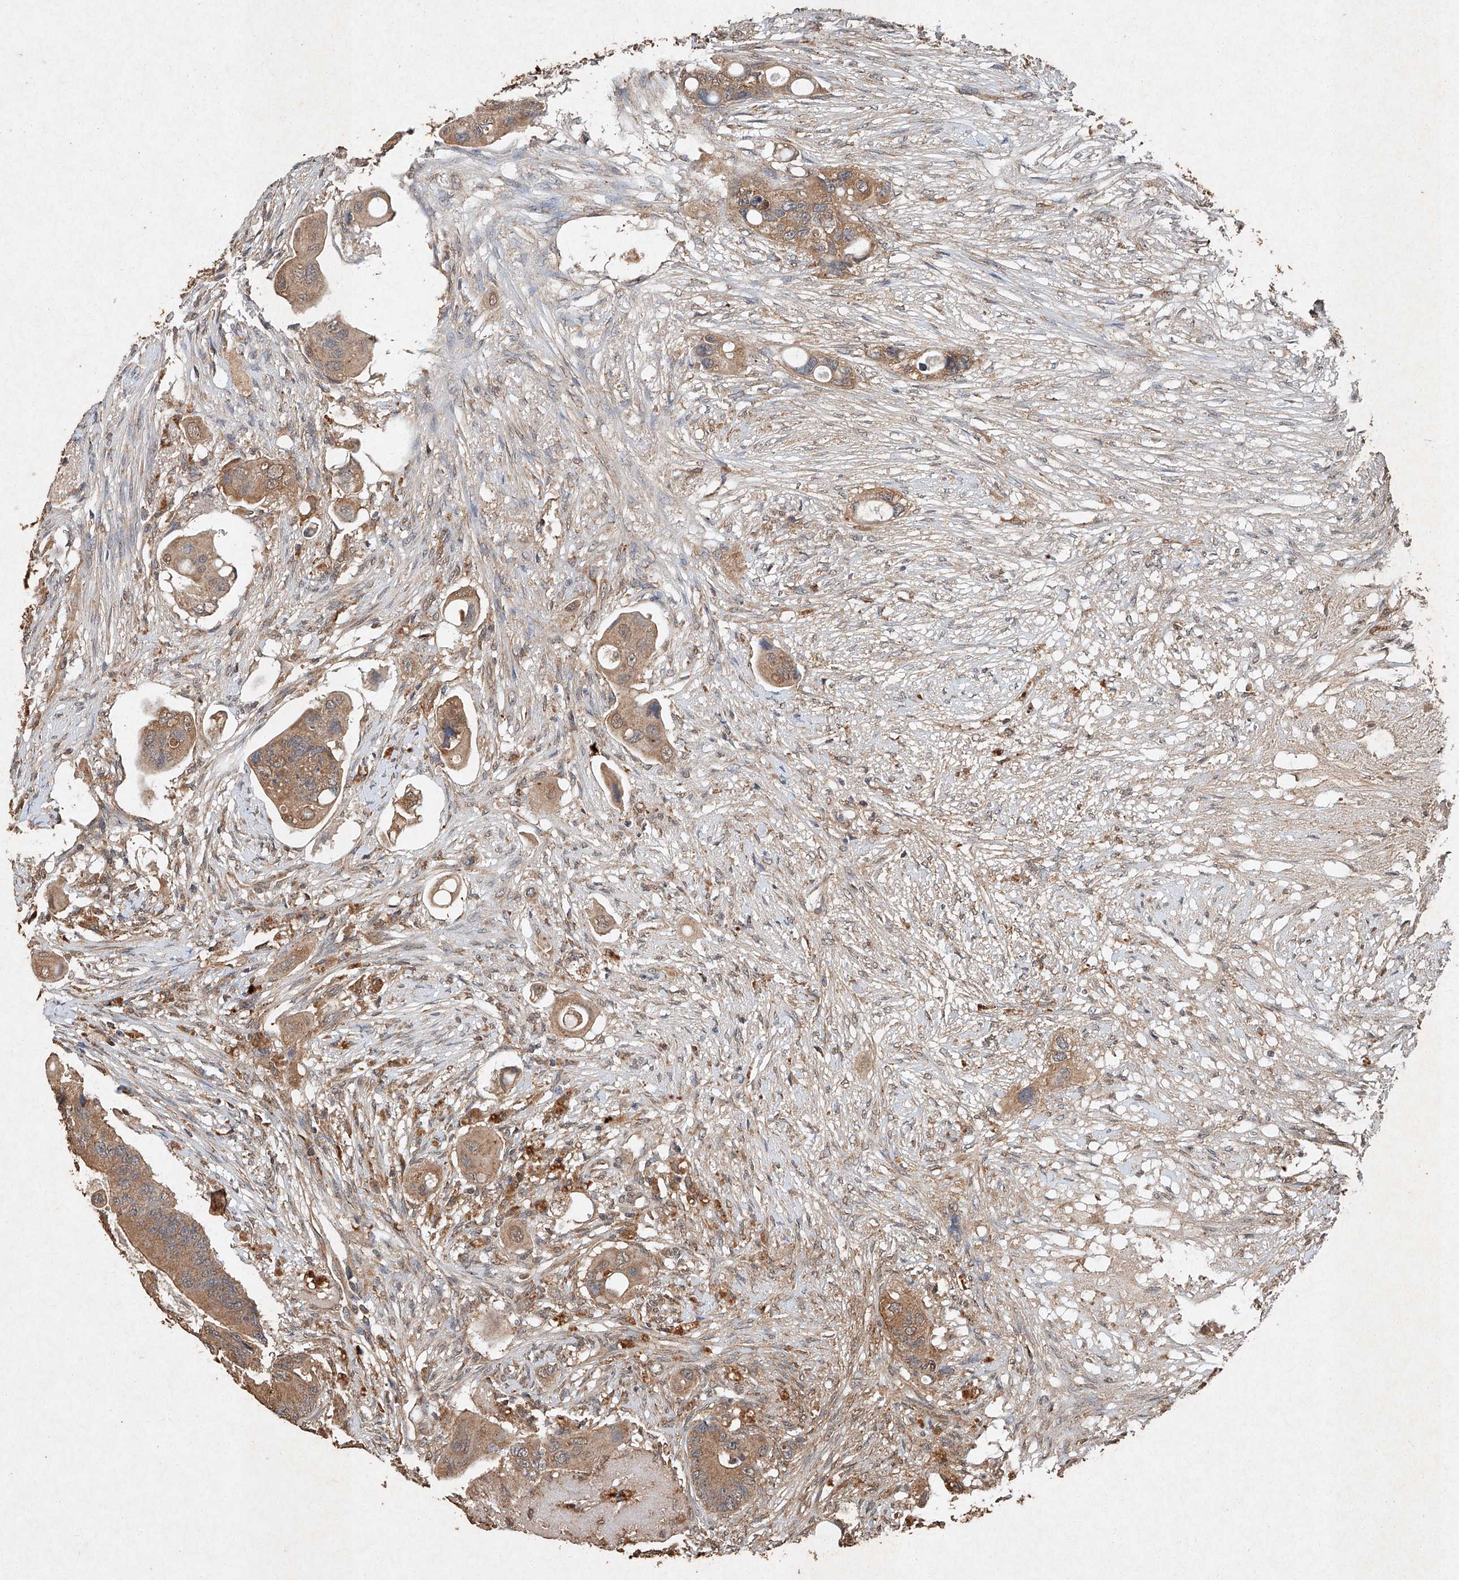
{"staining": {"intensity": "moderate", "quantity": ">75%", "location": "cytoplasmic/membranous"}, "tissue": "colorectal cancer", "cell_type": "Tumor cells", "image_type": "cancer", "snomed": [{"axis": "morphology", "description": "Adenocarcinoma, NOS"}, {"axis": "topography", "description": "Colon"}], "caption": "Colorectal cancer (adenocarcinoma) stained for a protein reveals moderate cytoplasmic/membranous positivity in tumor cells.", "gene": "STK3", "patient": {"sex": "female", "age": 57}}